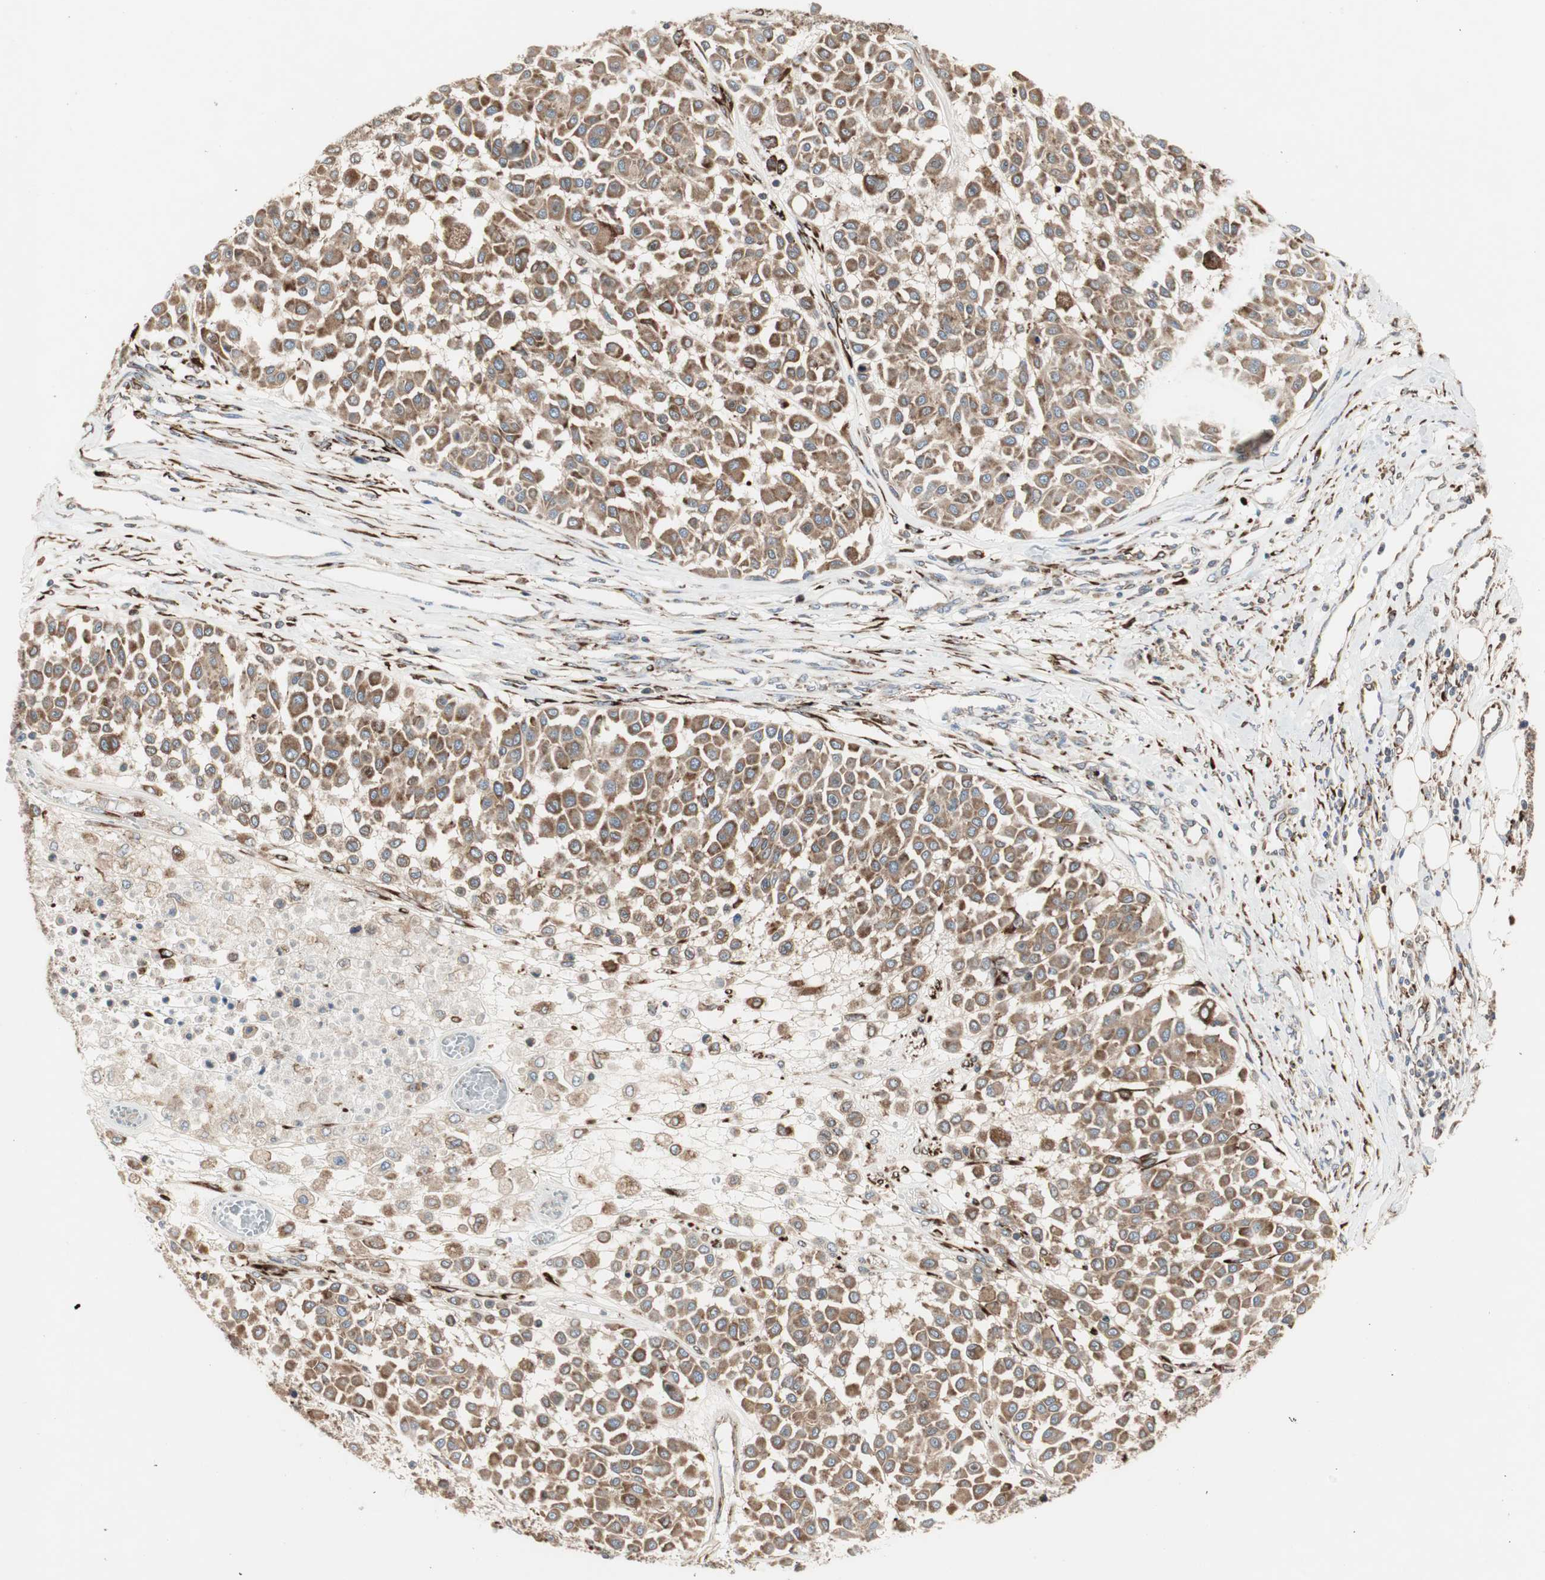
{"staining": {"intensity": "moderate", "quantity": ">75%", "location": "cytoplasmic/membranous"}, "tissue": "melanoma", "cell_type": "Tumor cells", "image_type": "cancer", "snomed": [{"axis": "morphology", "description": "Malignant melanoma, Metastatic site"}, {"axis": "topography", "description": "Soft tissue"}], "caption": "This micrograph demonstrates immunohistochemistry staining of malignant melanoma (metastatic site), with medium moderate cytoplasmic/membranous positivity in approximately >75% of tumor cells.", "gene": "H6PD", "patient": {"sex": "male", "age": 41}}